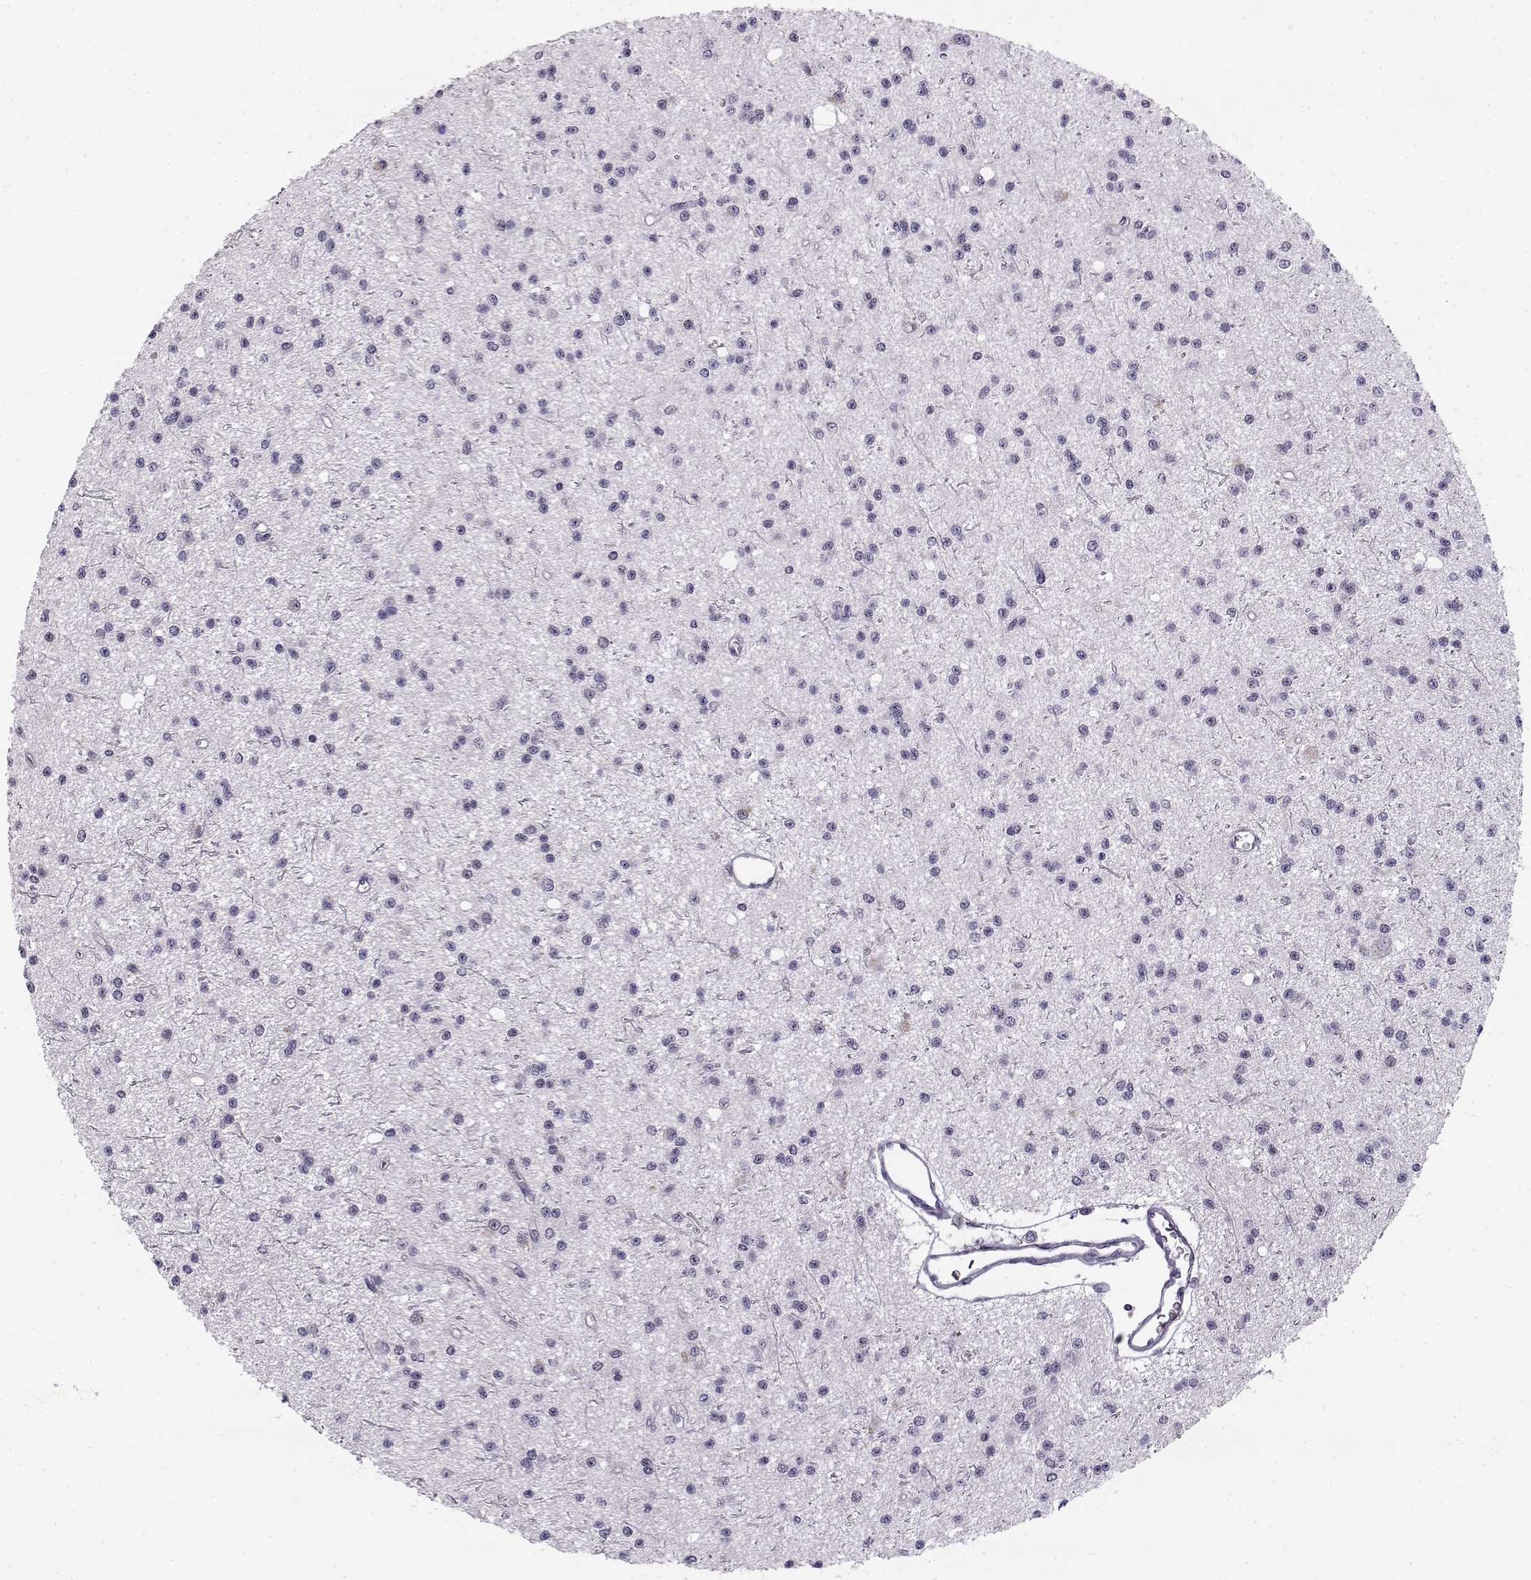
{"staining": {"intensity": "negative", "quantity": "none", "location": "none"}, "tissue": "glioma", "cell_type": "Tumor cells", "image_type": "cancer", "snomed": [{"axis": "morphology", "description": "Glioma, malignant, Low grade"}, {"axis": "topography", "description": "Brain"}], "caption": "There is no significant staining in tumor cells of glioma. Brightfield microscopy of IHC stained with DAB (brown) and hematoxylin (blue), captured at high magnification.", "gene": "C16orf86", "patient": {"sex": "male", "age": 27}}